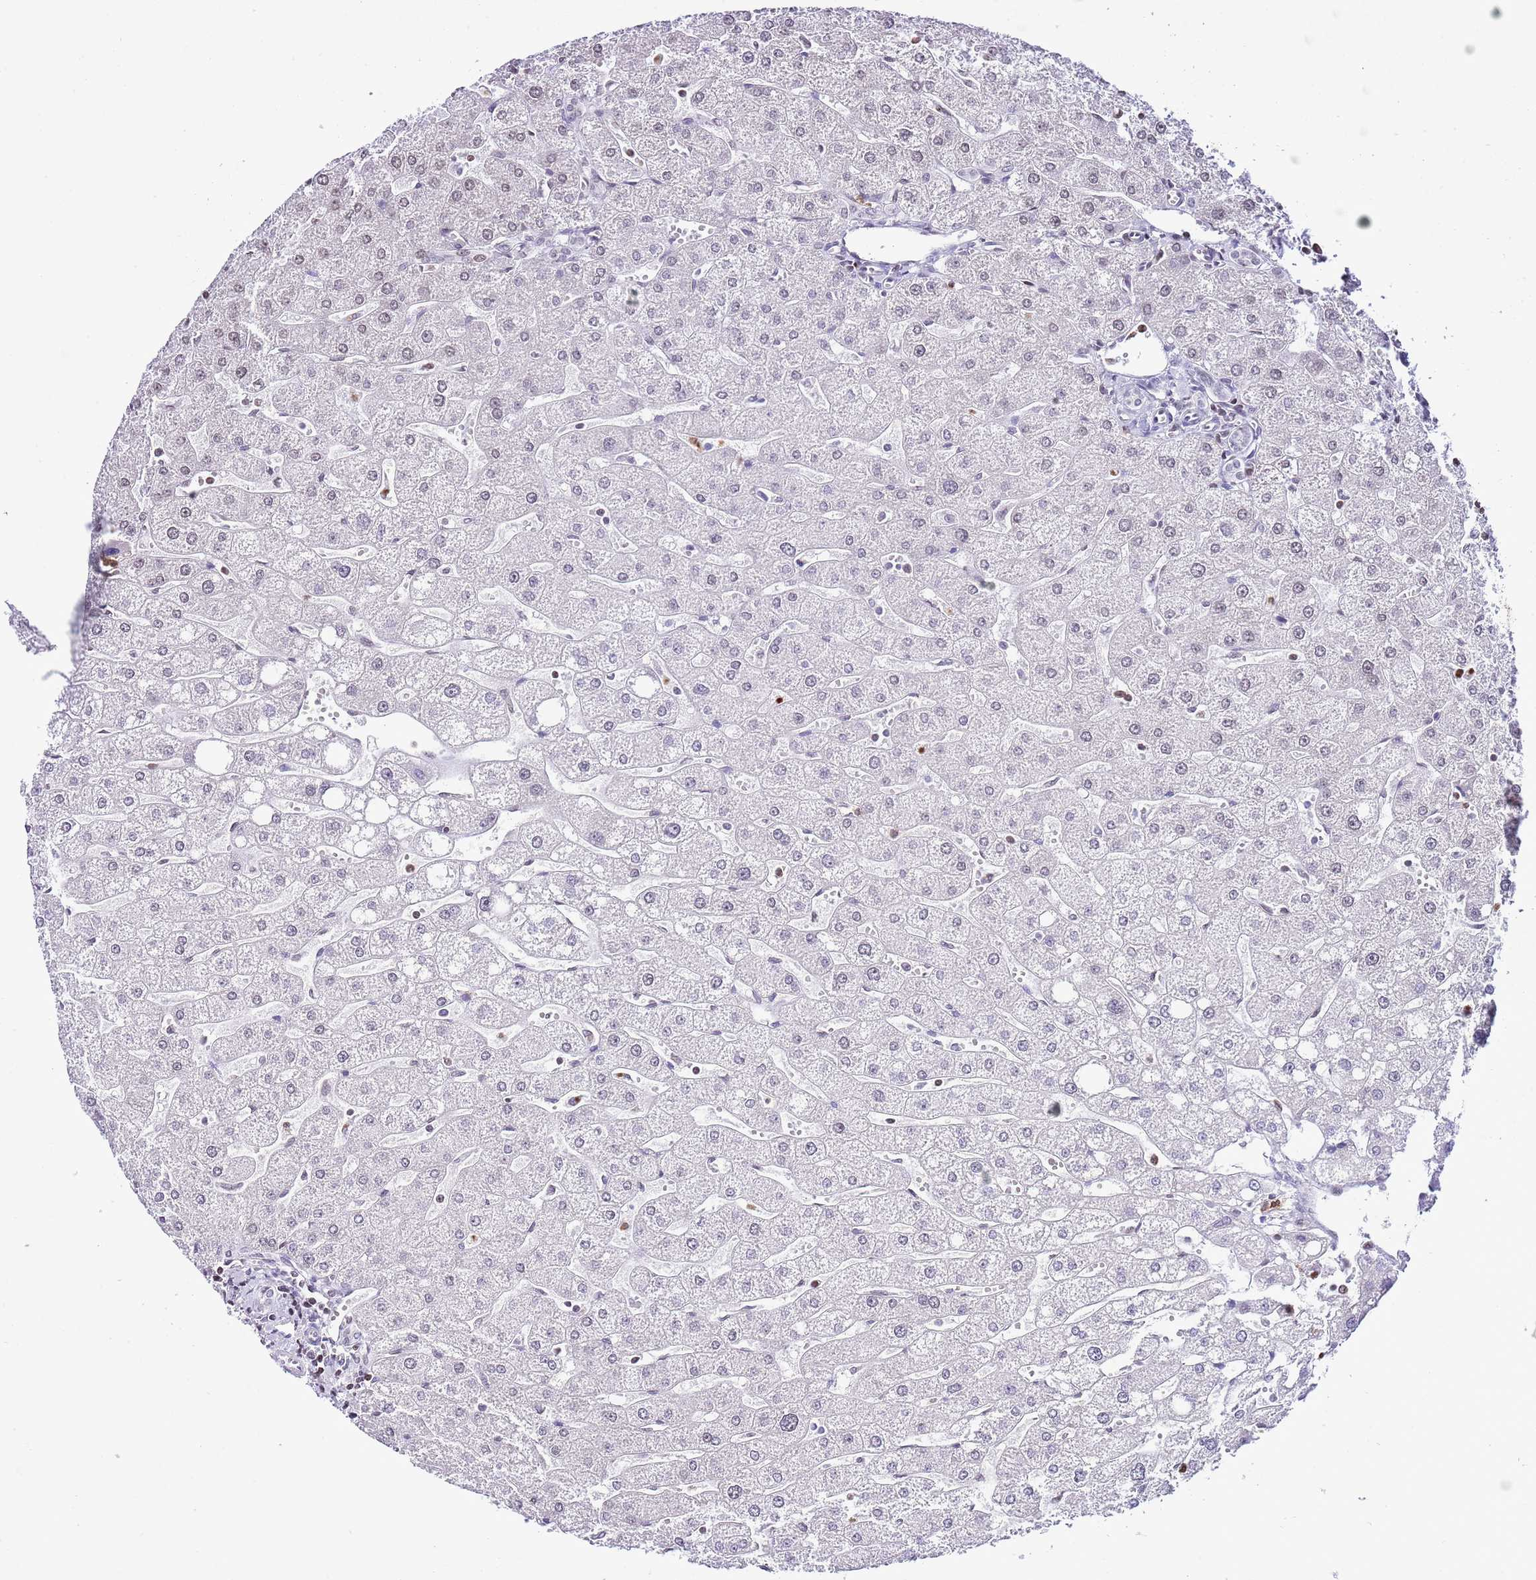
{"staining": {"intensity": "negative", "quantity": "none", "location": "none"}, "tissue": "liver", "cell_type": "Cholangiocytes", "image_type": "normal", "snomed": [{"axis": "morphology", "description": "Normal tissue, NOS"}, {"axis": "topography", "description": "Liver"}], "caption": "This is a photomicrograph of immunohistochemistry (IHC) staining of normal liver, which shows no expression in cholangiocytes.", "gene": "PRR15", "patient": {"sex": "male", "age": 67}}